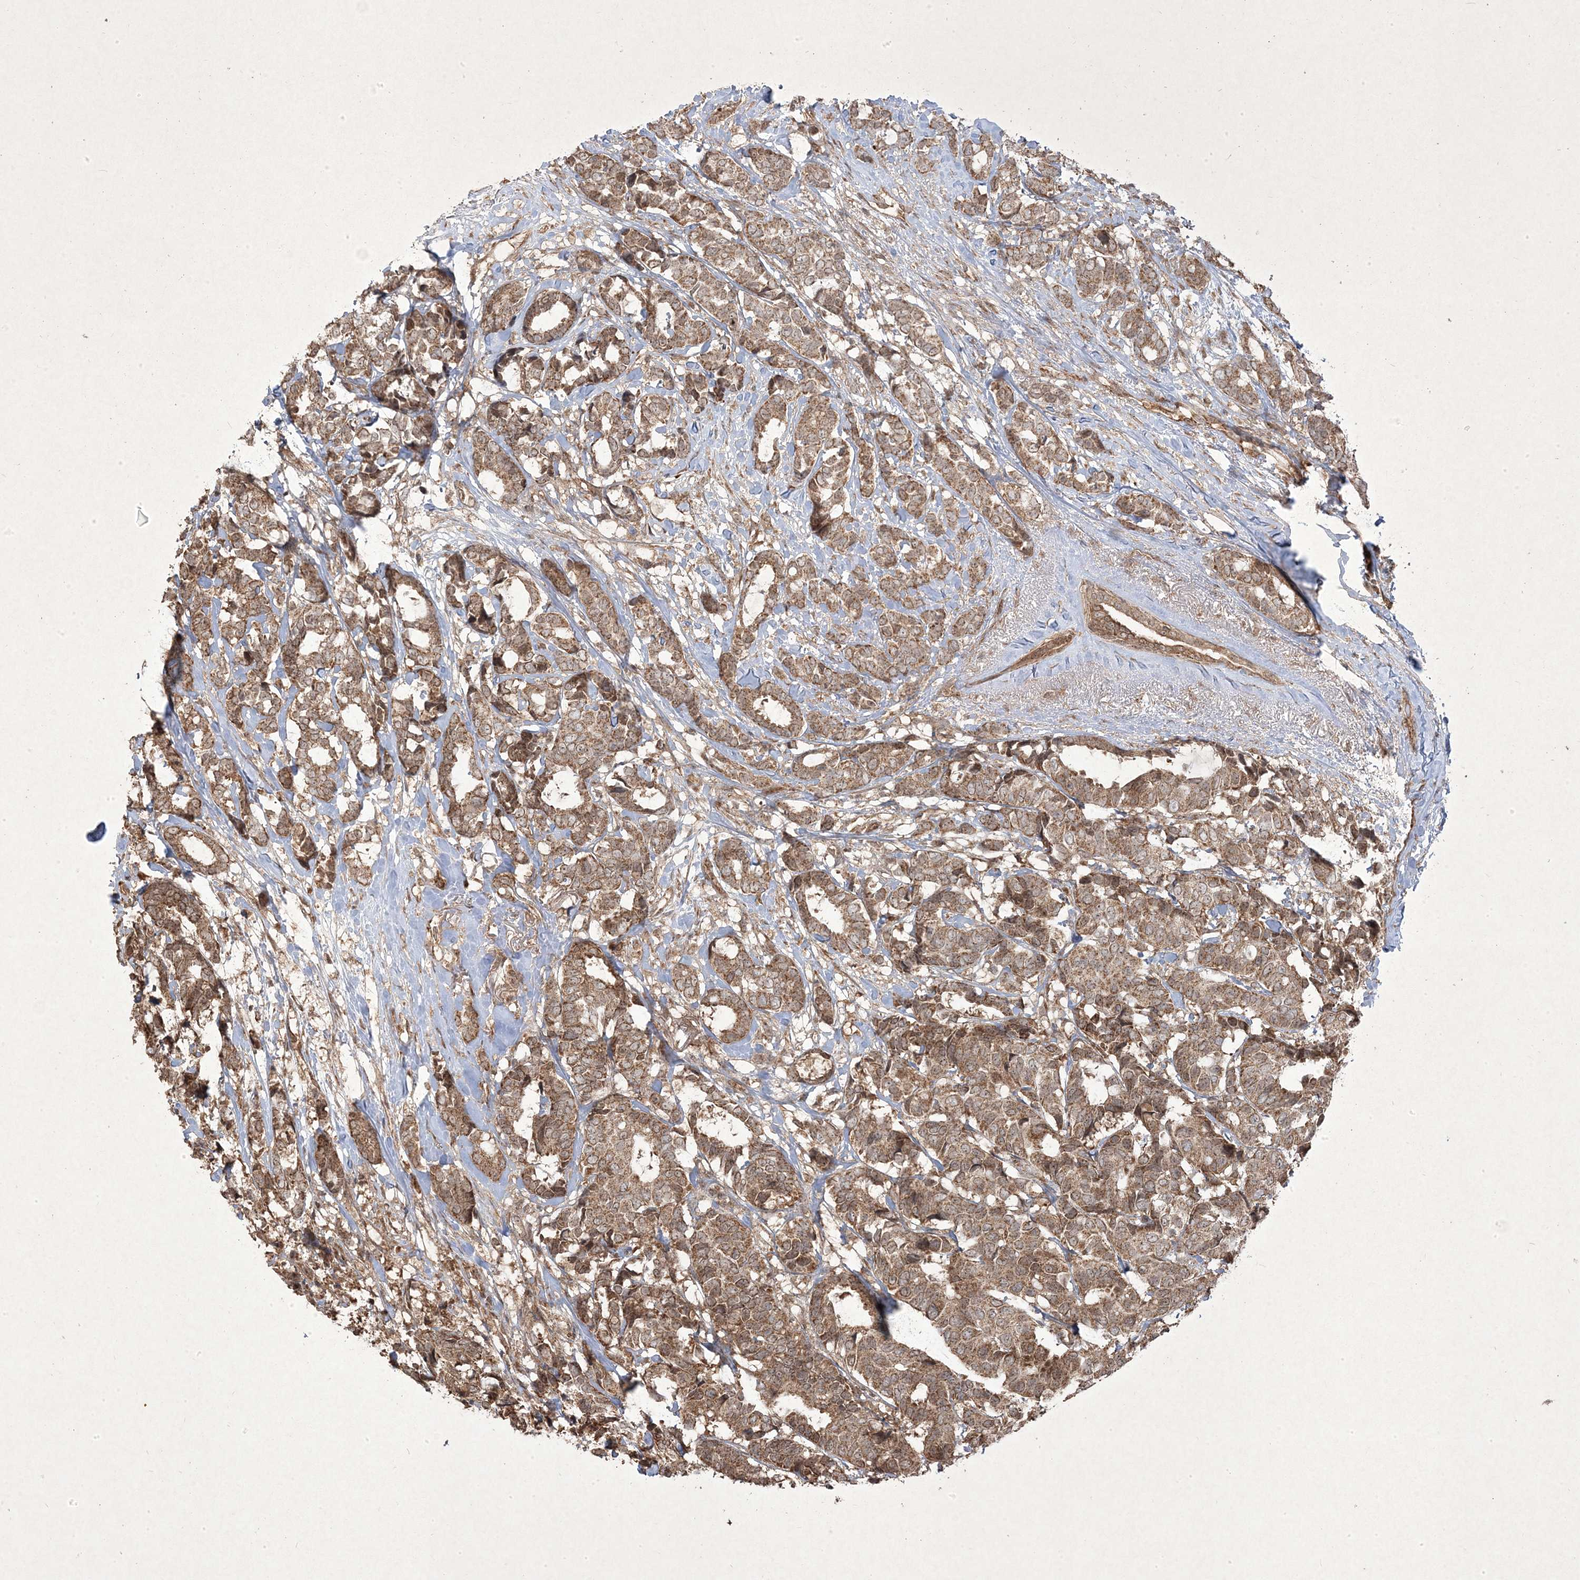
{"staining": {"intensity": "moderate", "quantity": ">75%", "location": "cytoplasmic/membranous"}, "tissue": "breast cancer", "cell_type": "Tumor cells", "image_type": "cancer", "snomed": [{"axis": "morphology", "description": "Duct carcinoma"}, {"axis": "topography", "description": "Breast"}], "caption": "Immunohistochemistry (IHC) micrograph of human breast cancer (intraductal carcinoma) stained for a protein (brown), which exhibits medium levels of moderate cytoplasmic/membranous staining in approximately >75% of tumor cells.", "gene": "PLEKHM2", "patient": {"sex": "female", "age": 87}}